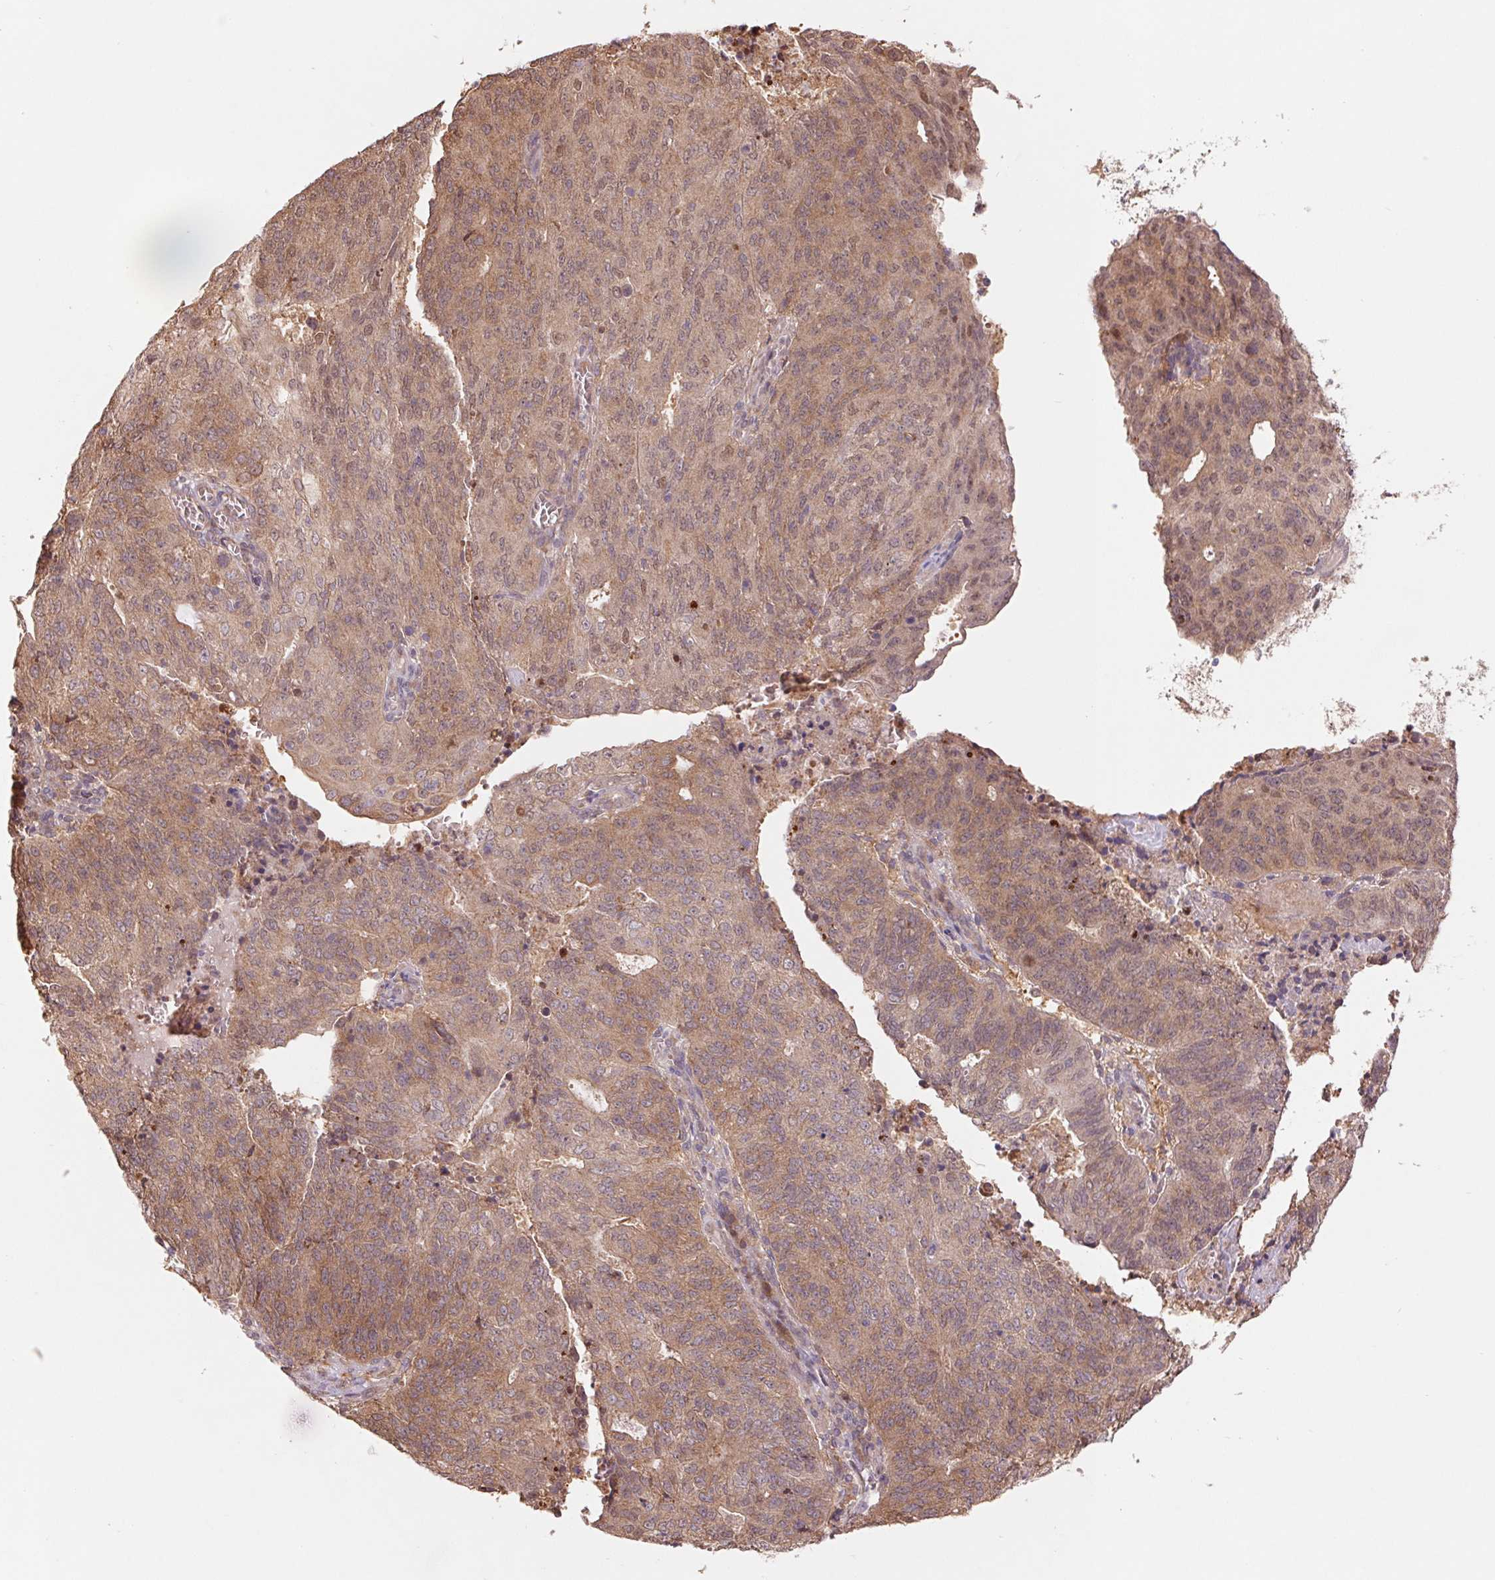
{"staining": {"intensity": "weak", "quantity": ">75%", "location": "cytoplasmic/membranous,nuclear"}, "tissue": "endometrial cancer", "cell_type": "Tumor cells", "image_type": "cancer", "snomed": [{"axis": "morphology", "description": "Adenocarcinoma, NOS"}, {"axis": "topography", "description": "Endometrium"}], "caption": "This histopathology image reveals immunohistochemistry (IHC) staining of human adenocarcinoma (endometrial), with low weak cytoplasmic/membranous and nuclear staining in about >75% of tumor cells.", "gene": "RRM1", "patient": {"sex": "female", "age": 82}}